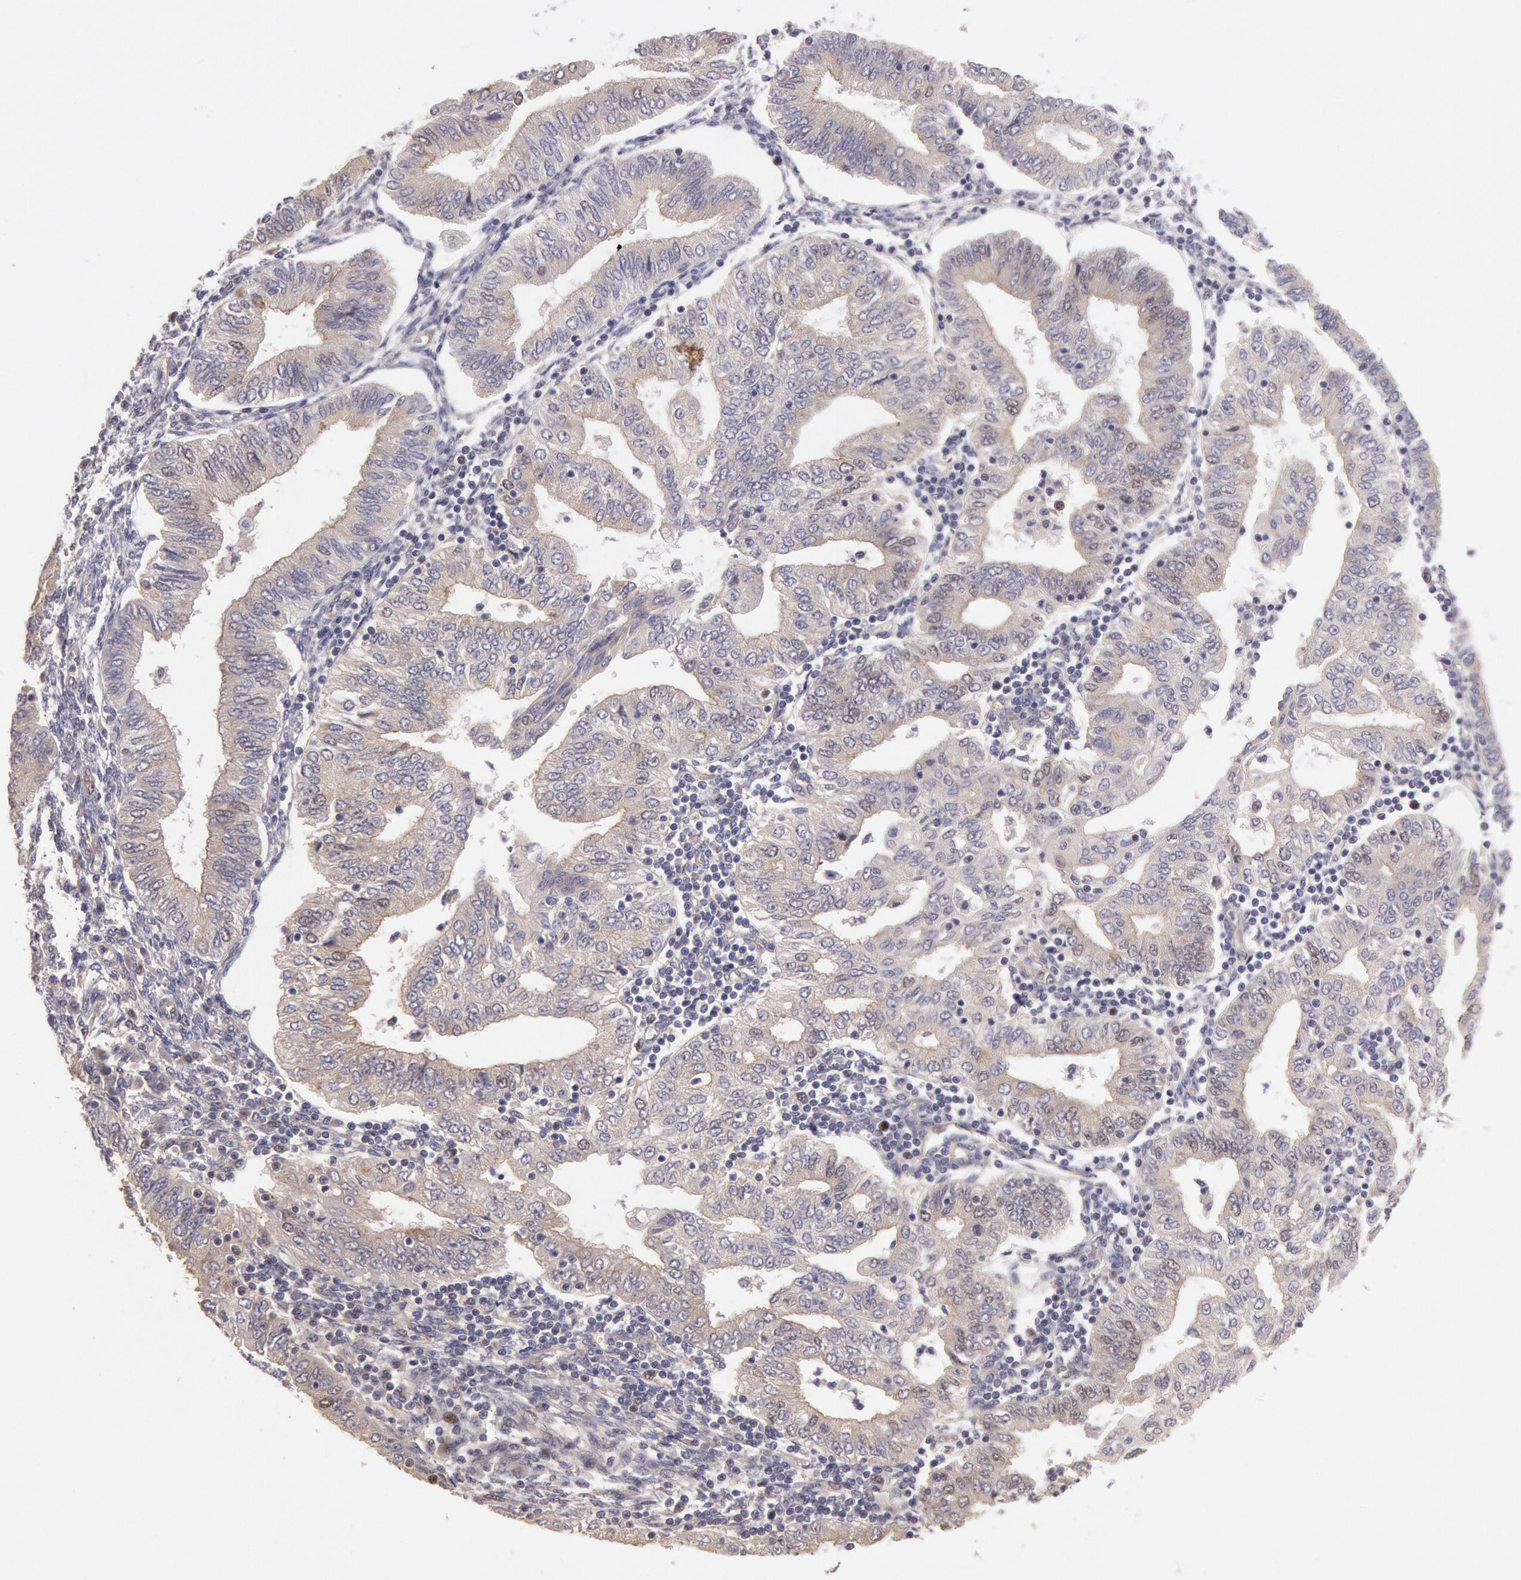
{"staining": {"intensity": "negative", "quantity": "none", "location": "none"}, "tissue": "endometrial cancer", "cell_type": "Tumor cells", "image_type": "cancer", "snomed": [{"axis": "morphology", "description": "Adenocarcinoma, NOS"}, {"axis": "topography", "description": "Endometrium"}], "caption": "Immunohistochemistry micrograph of neoplastic tissue: human endometrial adenocarcinoma stained with DAB displays no significant protein staining in tumor cells.", "gene": "AMOTL1", "patient": {"sex": "female", "age": 51}}